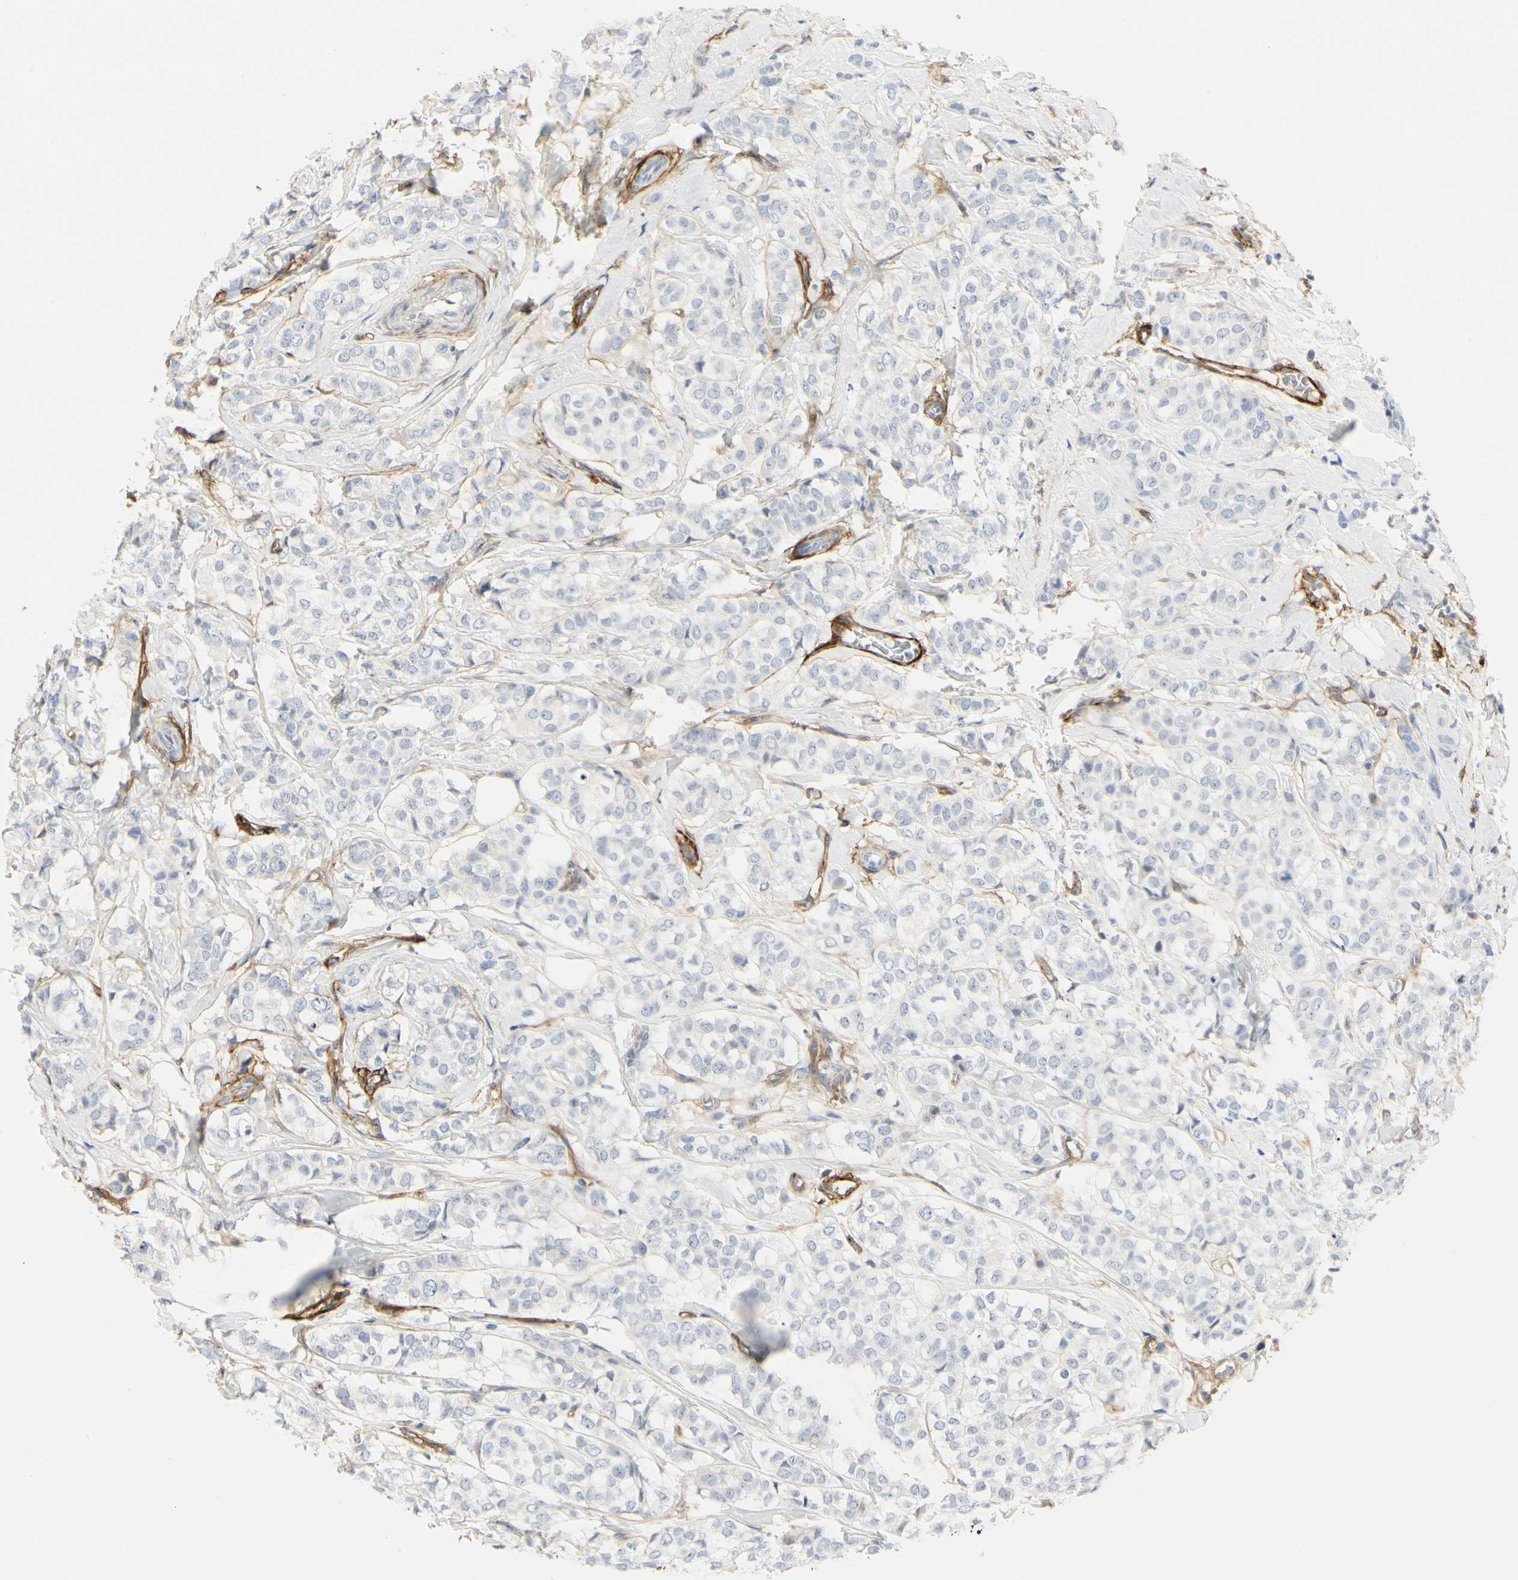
{"staining": {"intensity": "negative", "quantity": "none", "location": "none"}, "tissue": "breast cancer", "cell_type": "Tumor cells", "image_type": "cancer", "snomed": [{"axis": "morphology", "description": "Lobular carcinoma"}, {"axis": "topography", "description": "Breast"}], "caption": "Tumor cells are negative for protein expression in human breast lobular carcinoma. (DAB (3,3'-diaminobenzidine) immunohistochemistry with hematoxylin counter stain).", "gene": "GGT5", "patient": {"sex": "female", "age": 60}}